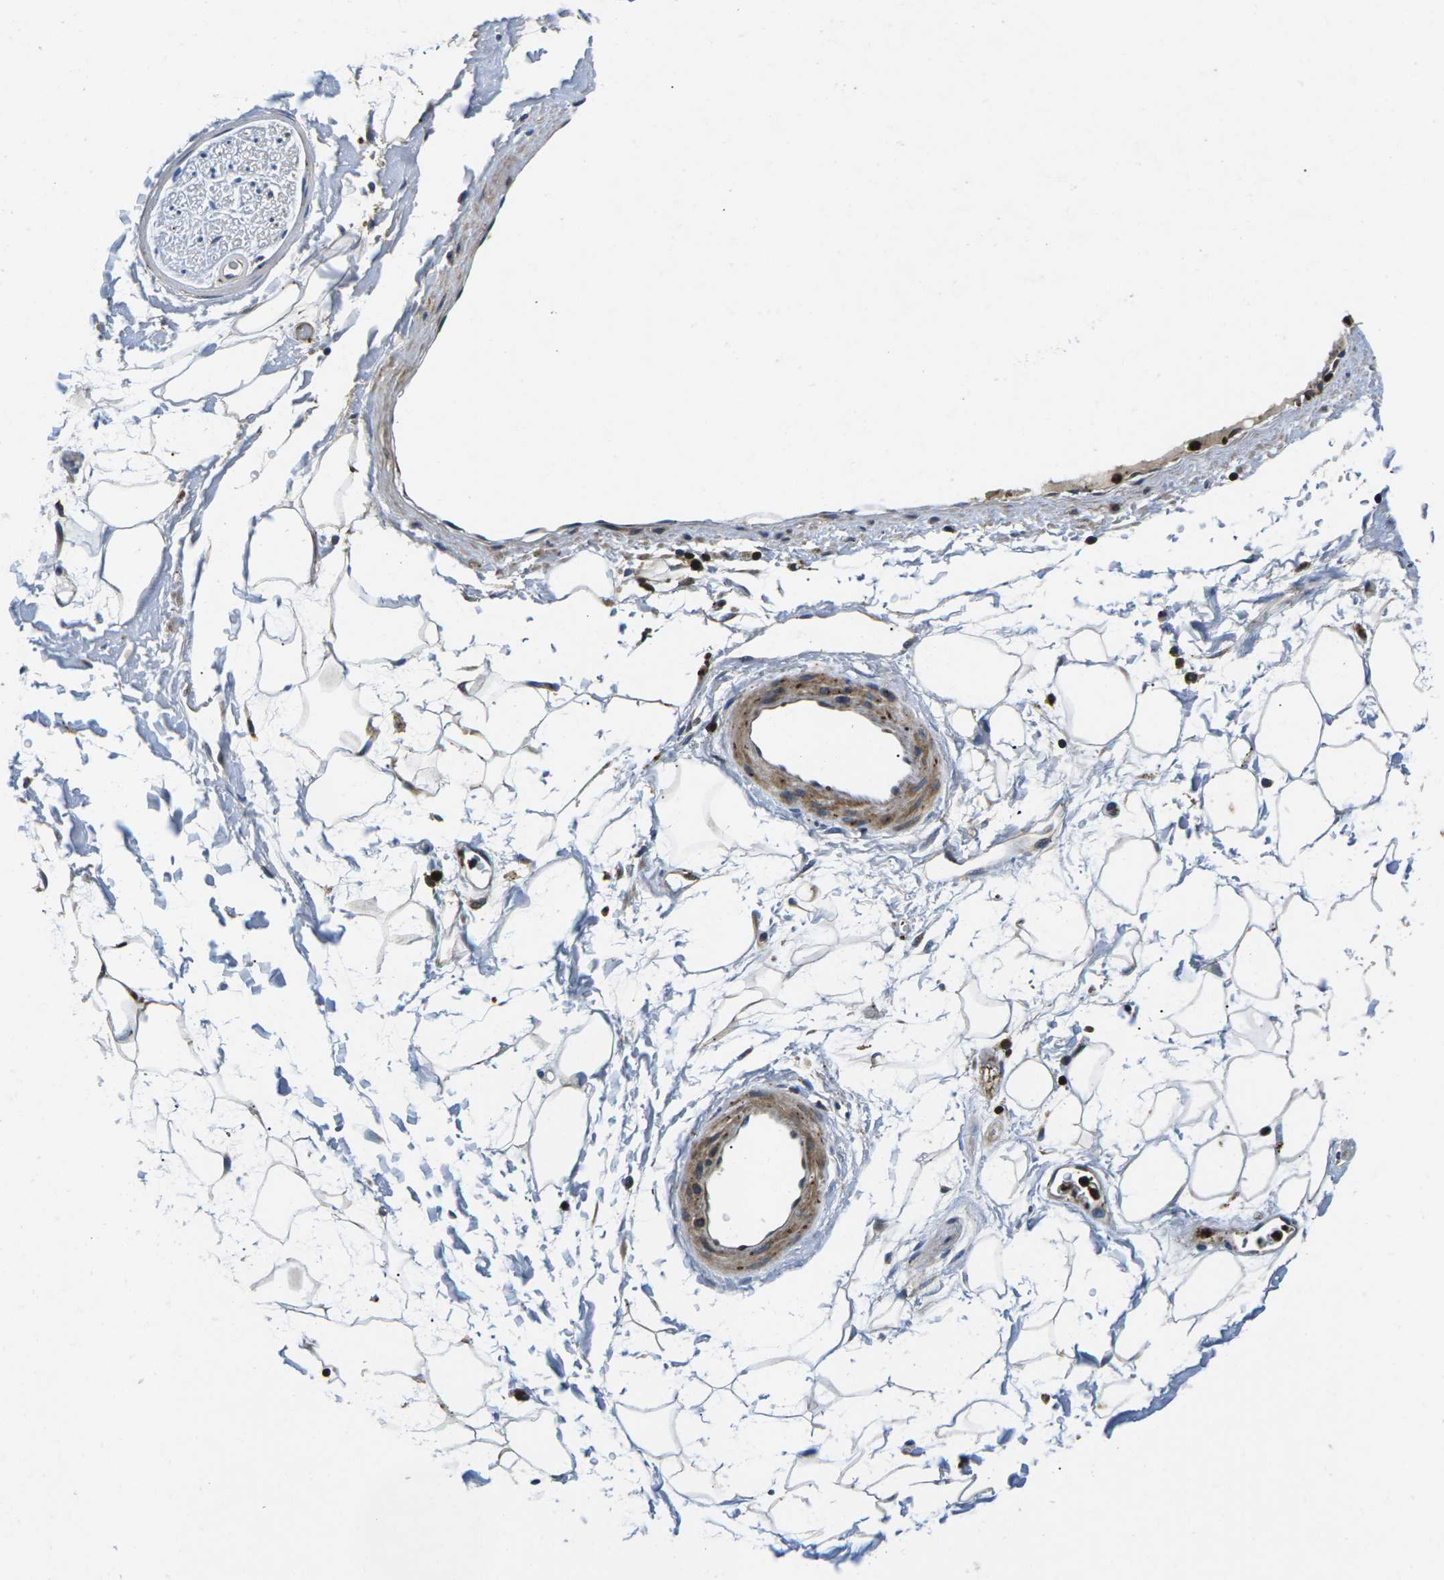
{"staining": {"intensity": "weak", "quantity": "<25%", "location": "cytoplasmic/membranous"}, "tissue": "adipose tissue", "cell_type": "Adipocytes", "image_type": "normal", "snomed": [{"axis": "morphology", "description": "Normal tissue, NOS"}, {"axis": "topography", "description": "Soft tissue"}], "caption": "This is an immunohistochemistry (IHC) photomicrograph of normal adipose tissue. There is no expression in adipocytes.", "gene": "PLCE1", "patient": {"sex": "male", "age": 72}}